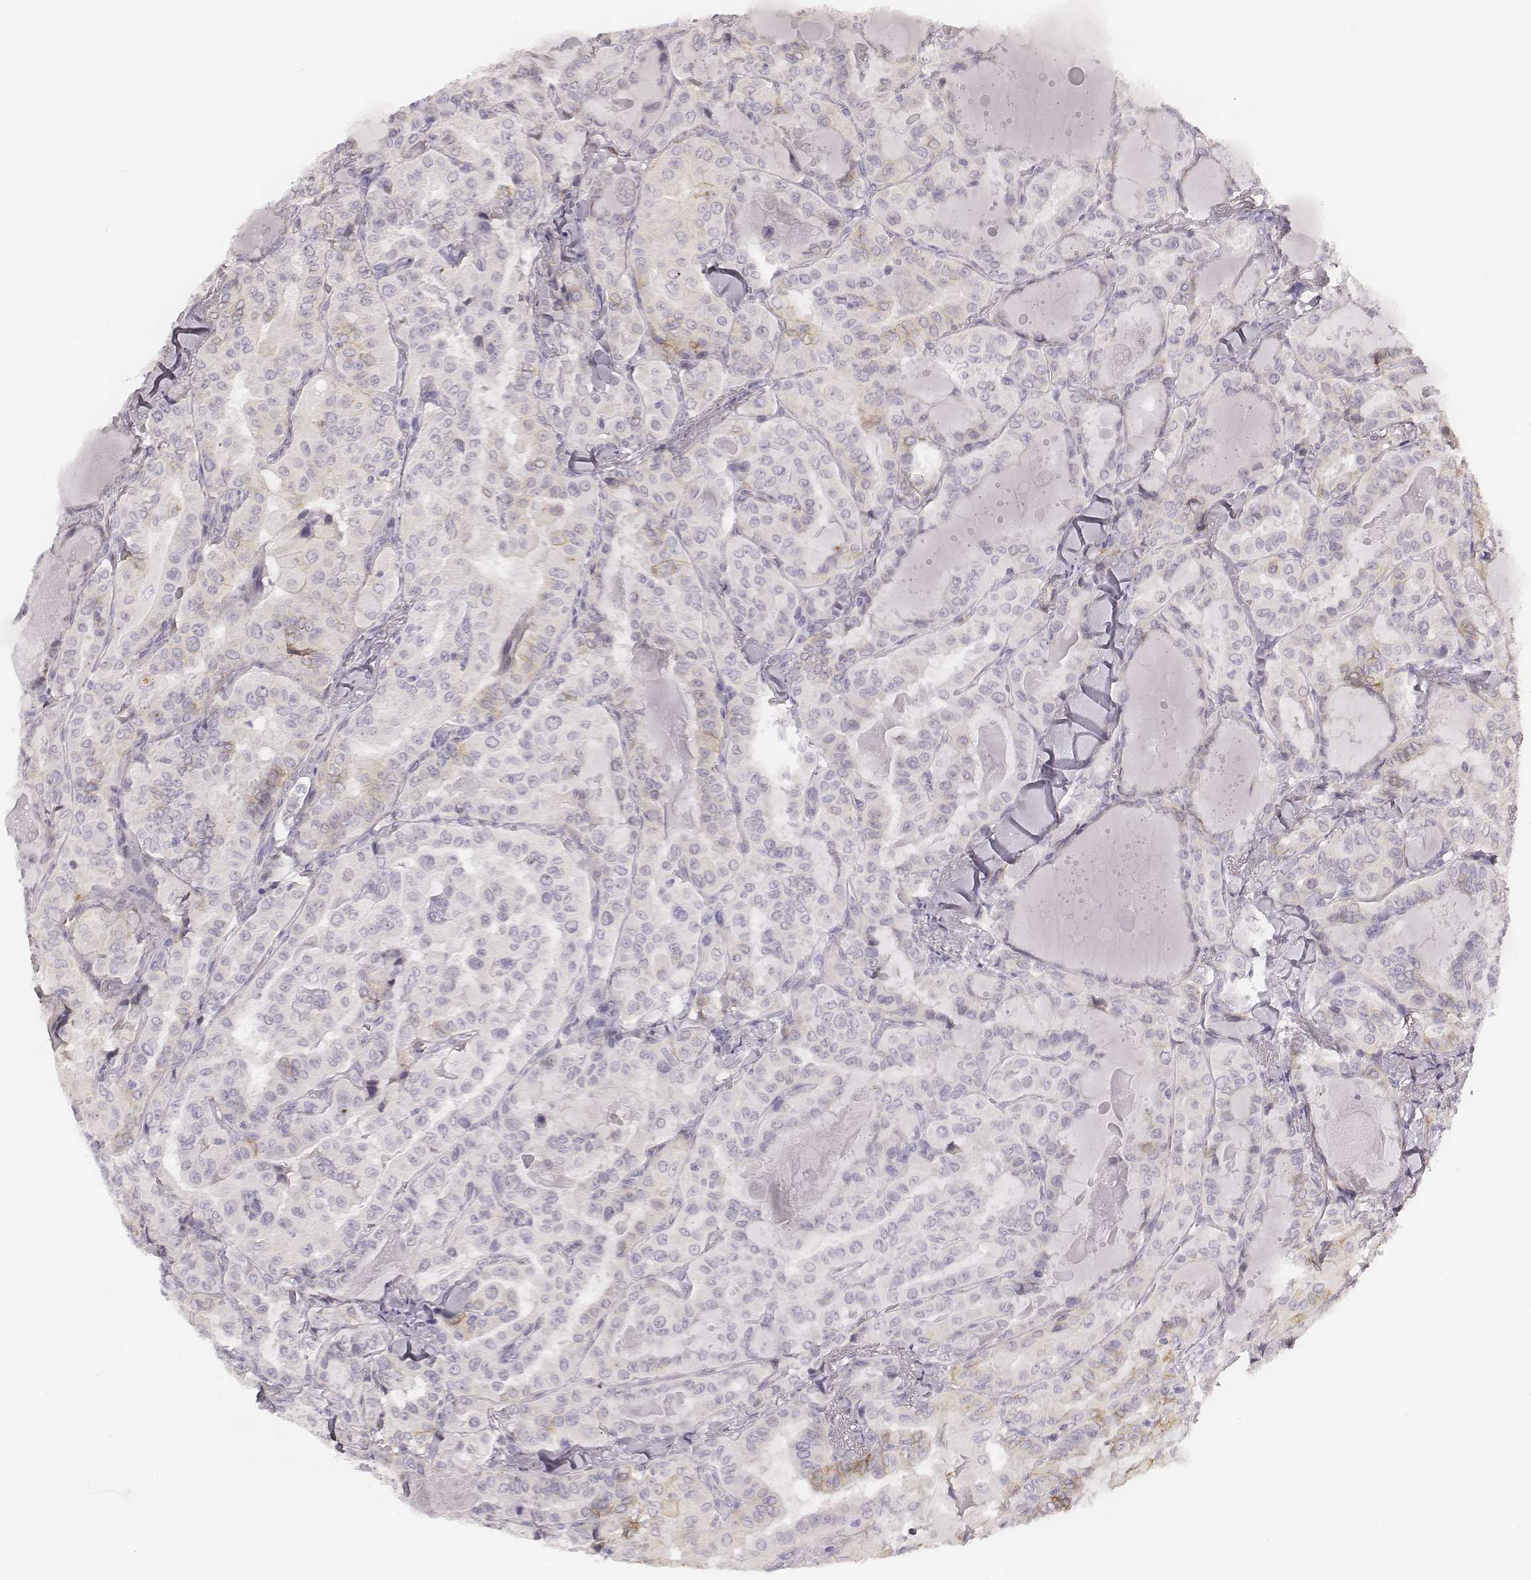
{"staining": {"intensity": "negative", "quantity": "none", "location": "none"}, "tissue": "thyroid cancer", "cell_type": "Tumor cells", "image_type": "cancer", "snomed": [{"axis": "morphology", "description": "Papillary adenocarcinoma, NOS"}, {"axis": "topography", "description": "Thyroid gland"}], "caption": "Tumor cells show no significant protein staining in thyroid cancer (papillary adenocarcinoma).", "gene": "KCNJ12", "patient": {"sex": "female", "age": 41}}